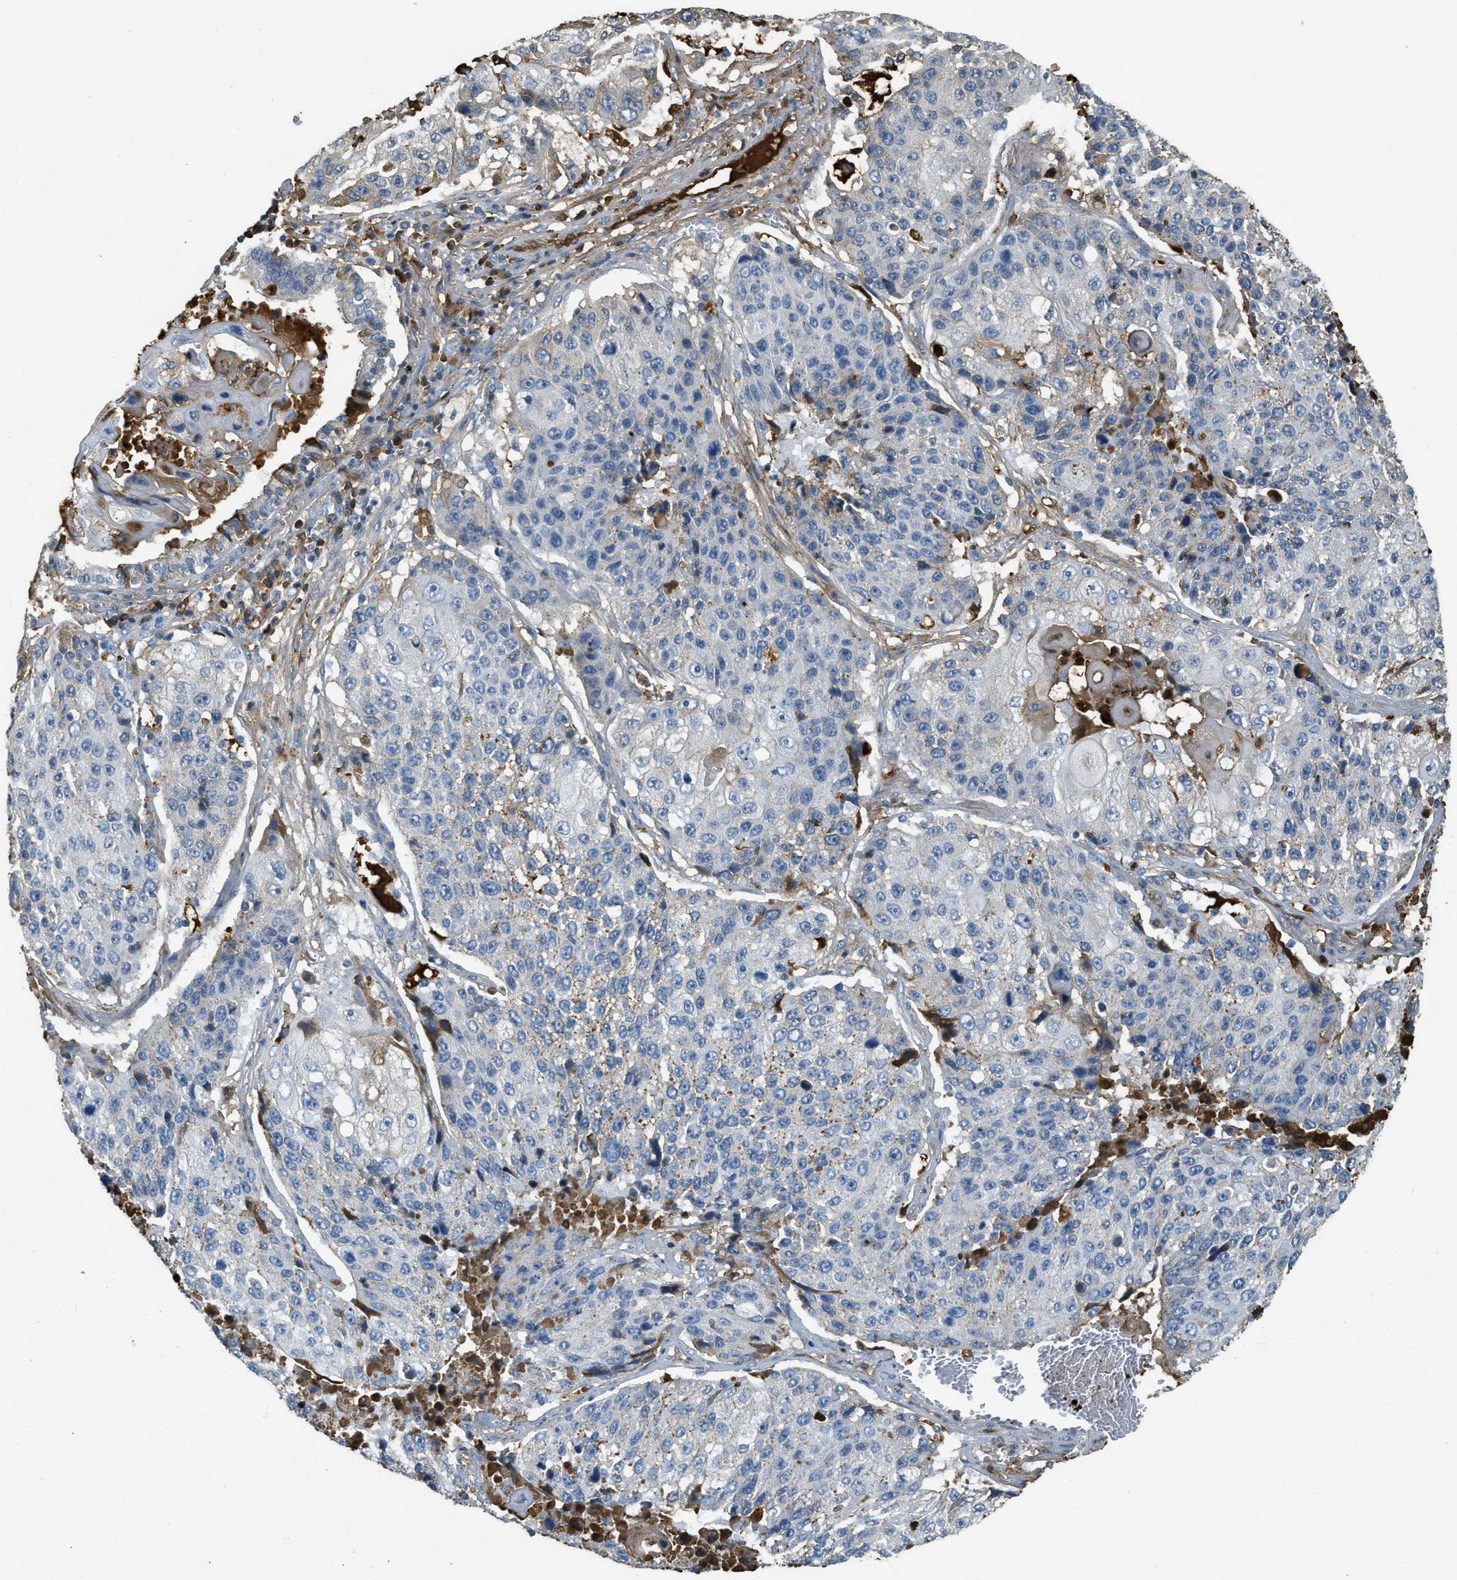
{"staining": {"intensity": "negative", "quantity": "none", "location": "none"}, "tissue": "lung cancer", "cell_type": "Tumor cells", "image_type": "cancer", "snomed": [{"axis": "morphology", "description": "Squamous cell carcinoma, NOS"}, {"axis": "topography", "description": "Lung"}], "caption": "Histopathology image shows no significant protein expression in tumor cells of squamous cell carcinoma (lung).", "gene": "PRTN3", "patient": {"sex": "male", "age": 61}}